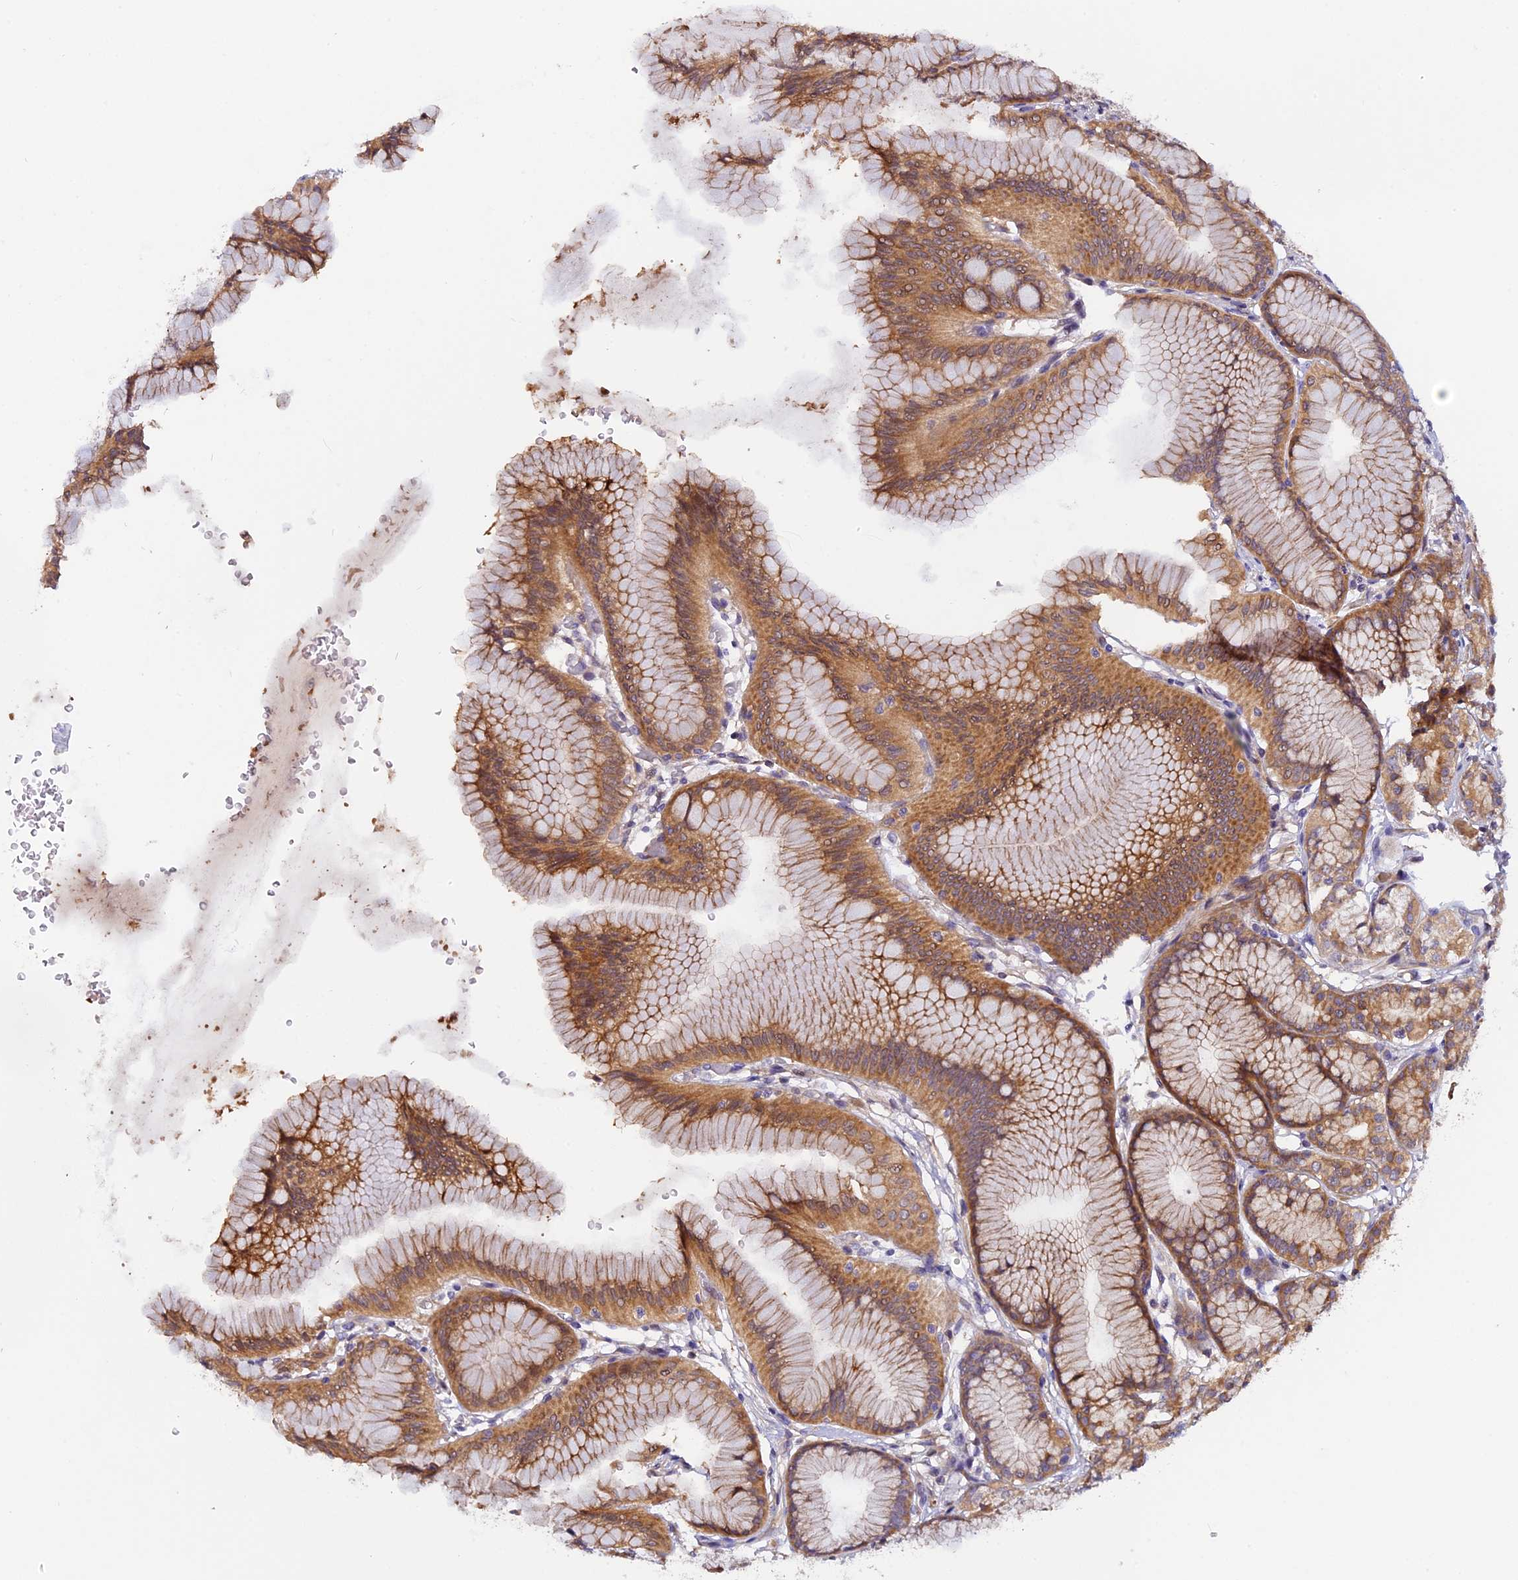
{"staining": {"intensity": "moderate", "quantity": ">75%", "location": "cytoplasmic/membranous"}, "tissue": "stomach", "cell_type": "Glandular cells", "image_type": "normal", "snomed": [{"axis": "morphology", "description": "Normal tissue, NOS"}, {"axis": "morphology", "description": "Adenocarcinoma, NOS"}, {"axis": "morphology", "description": "Adenocarcinoma, High grade"}, {"axis": "topography", "description": "Stomach, upper"}, {"axis": "topography", "description": "Stomach"}], "caption": "A medium amount of moderate cytoplasmic/membranous expression is seen in about >75% of glandular cells in unremarkable stomach. (DAB = brown stain, brightfield microscopy at high magnification).", "gene": "FAM98C", "patient": {"sex": "female", "age": 65}}